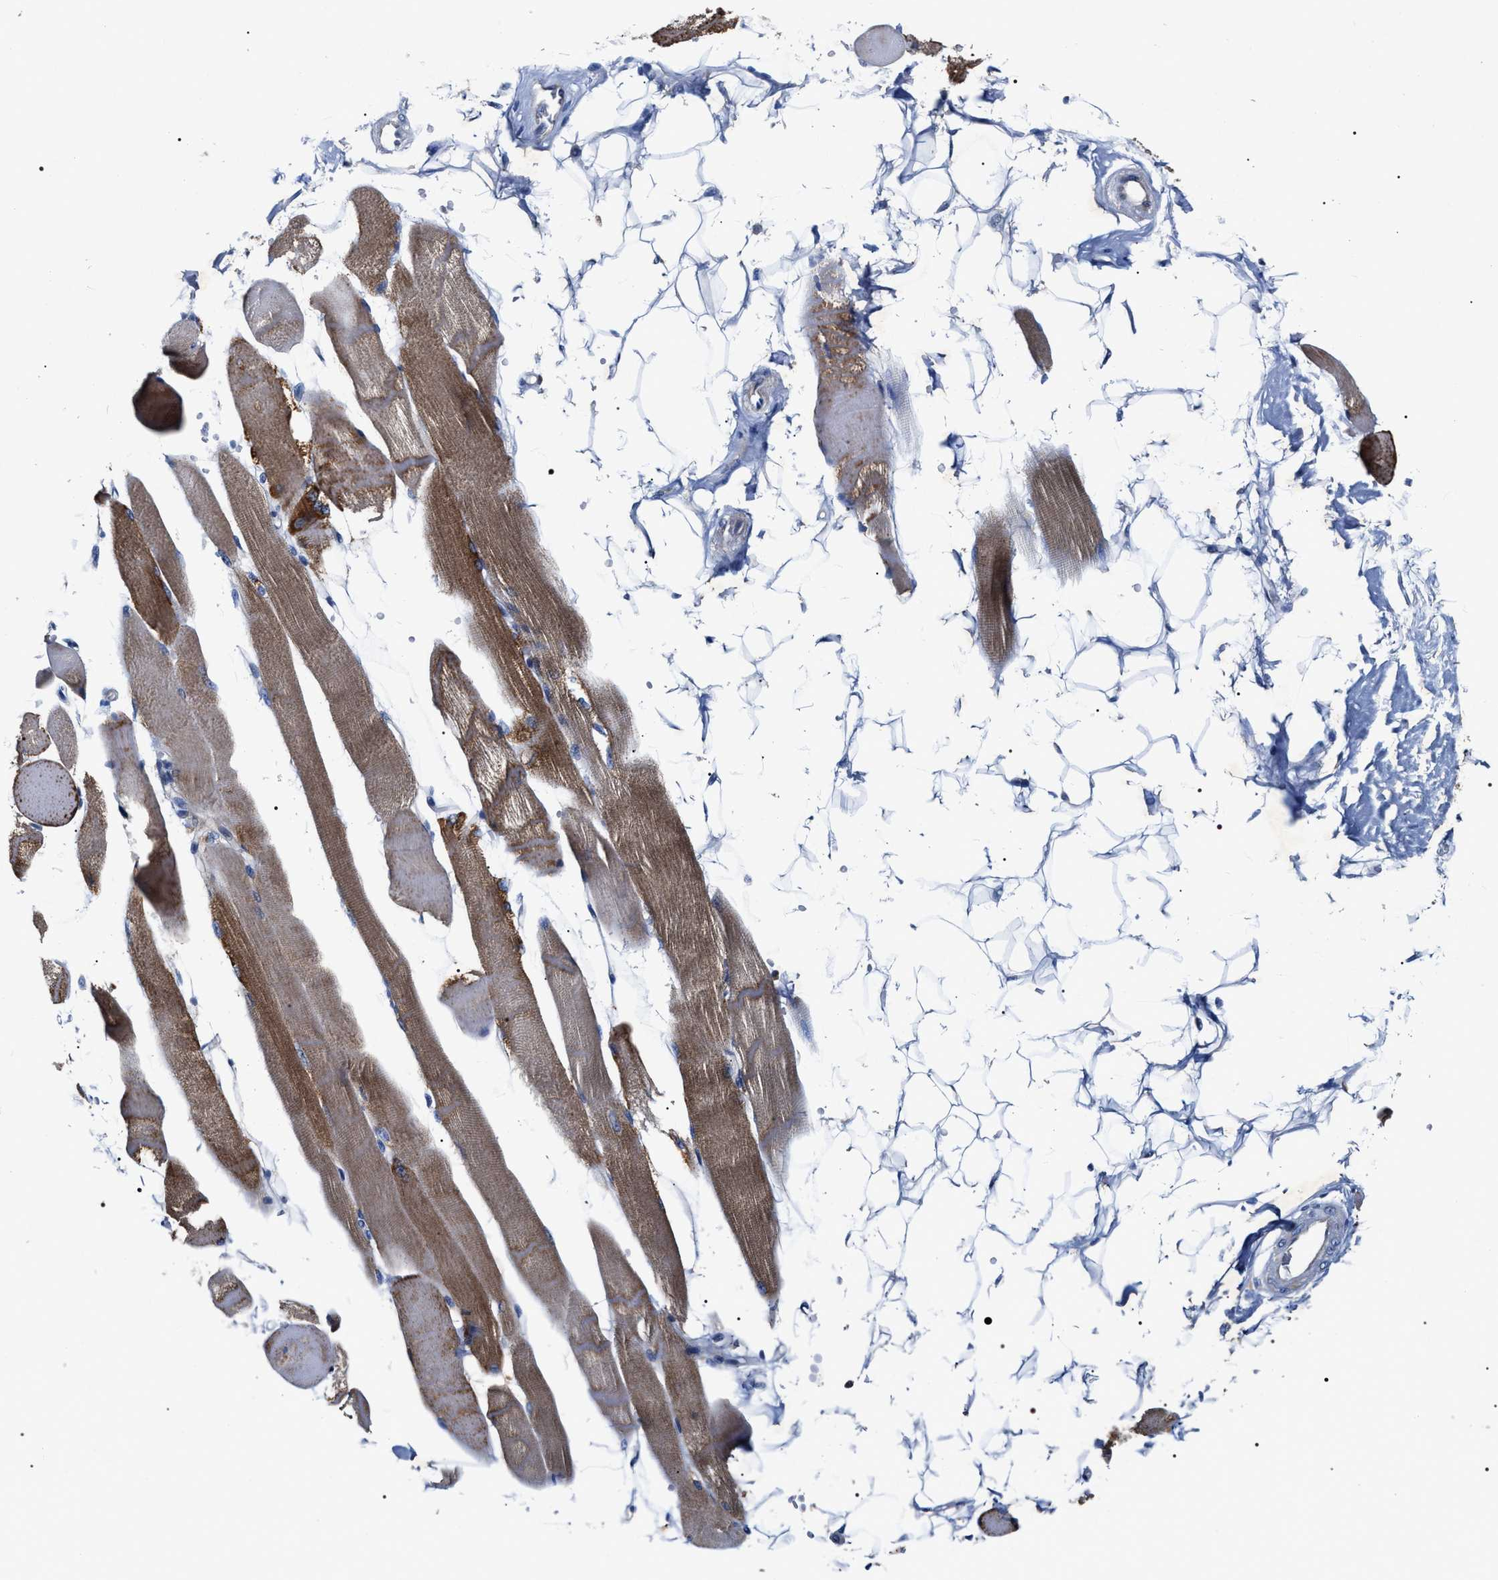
{"staining": {"intensity": "moderate", "quantity": ">75%", "location": "cytoplasmic/membranous"}, "tissue": "skeletal muscle", "cell_type": "Myocytes", "image_type": "normal", "snomed": [{"axis": "morphology", "description": "Normal tissue, NOS"}, {"axis": "topography", "description": "Skeletal muscle"}, {"axis": "topography", "description": "Peripheral nerve tissue"}], "caption": "Immunohistochemistry (IHC) image of benign skeletal muscle: human skeletal muscle stained using immunohistochemistry displays medium levels of moderate protein expression localized specifically in the cytoplasmic/membranous of myocytes, appearing as a cytoplasmic/membranous brown color.", "gene": "MACC1", "patient": {"sex": "female", "age": 84}}